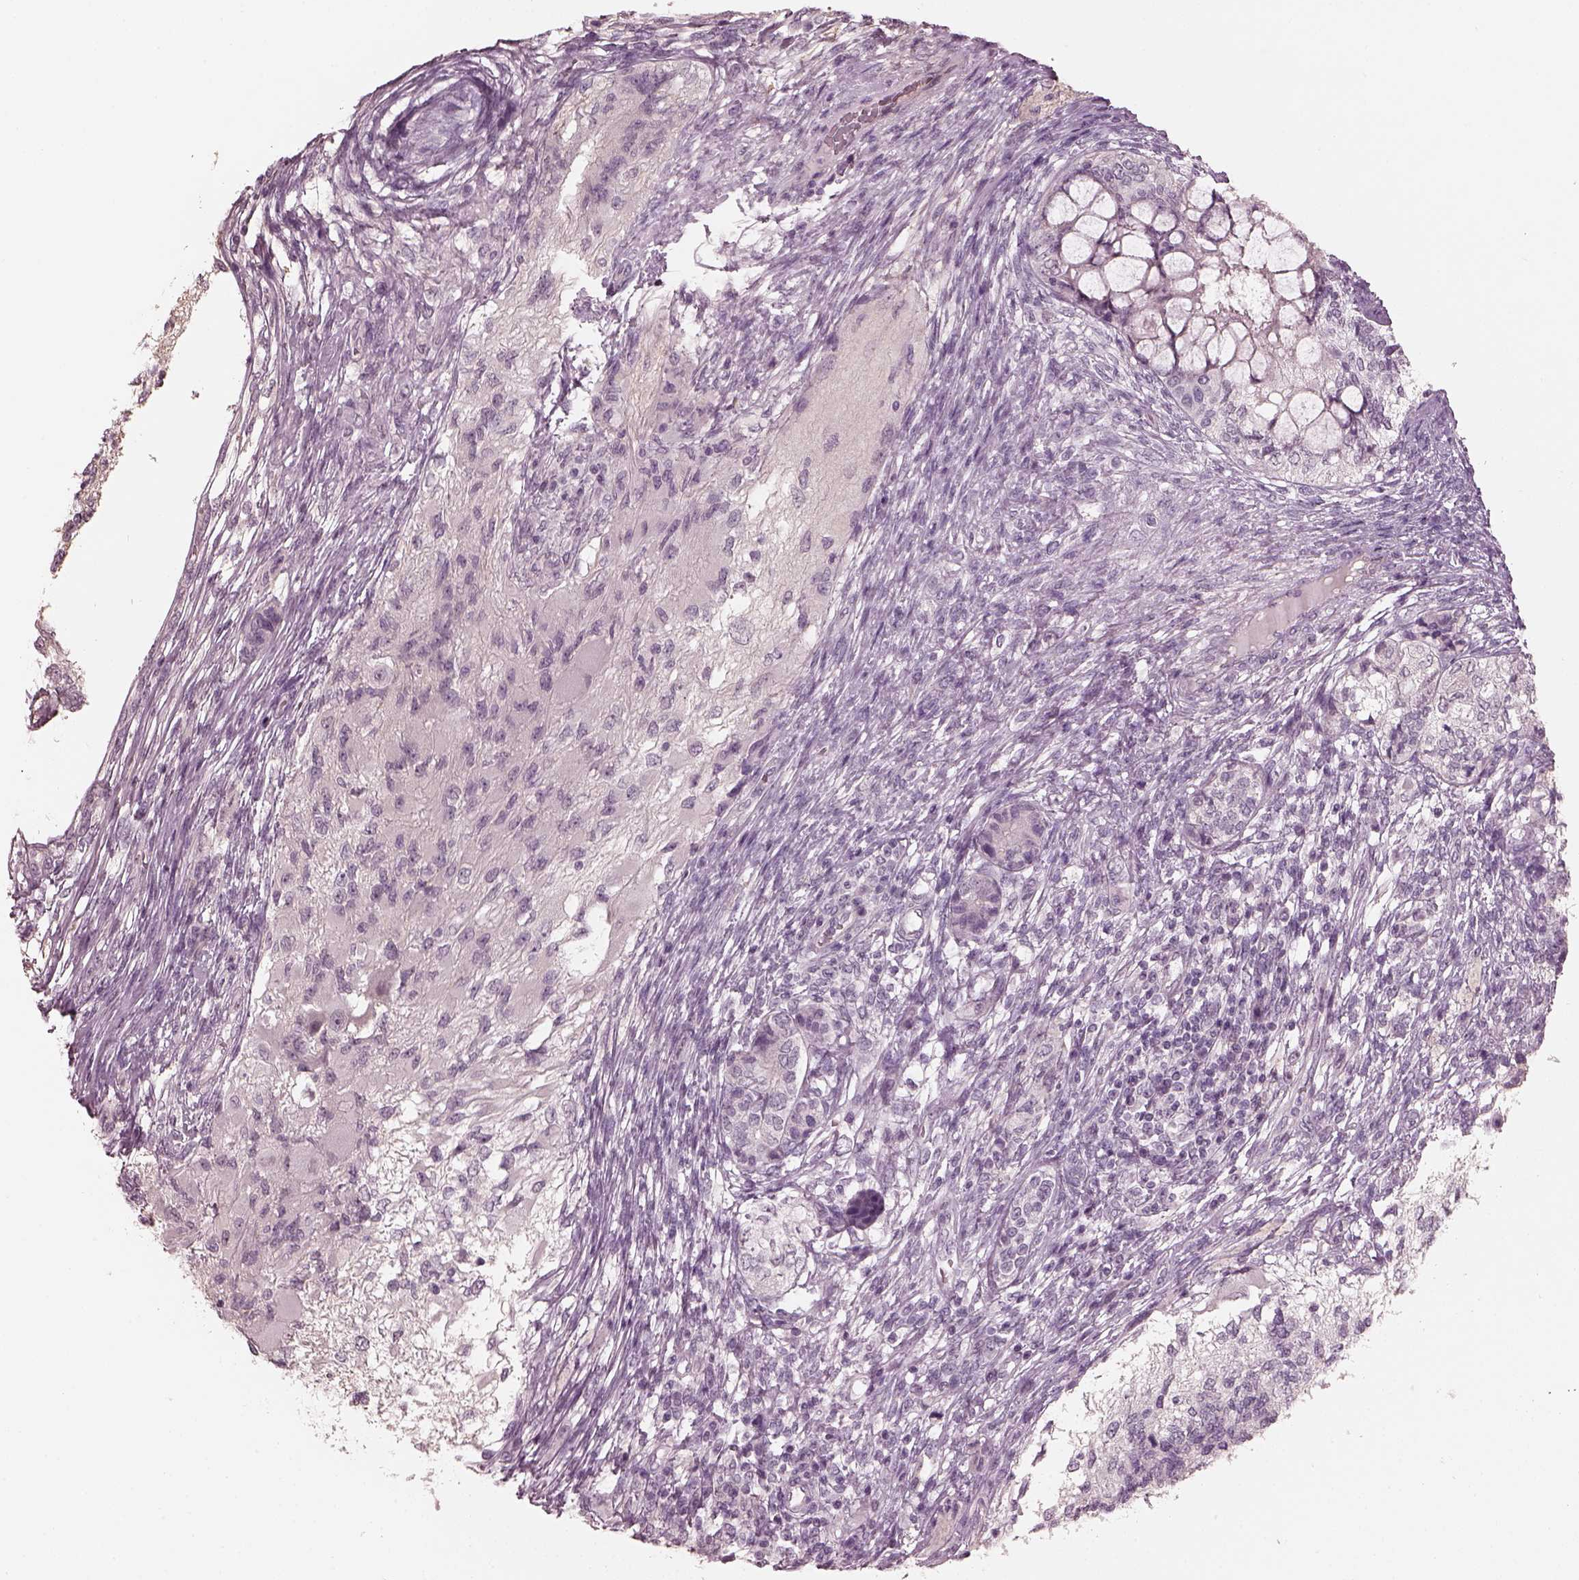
{"staining": {"intensity": "negative", "quantity": "none", "location": "none"}, "tissue": "testis cancer", "cell_type": "Tumor cells", "image_type": "cancer", "snomed": [{"axis": "morphology", "description": "Seminoma, NOS"}, {"axis": "morphology", "description": "Carcinoma, Embryonal, NOS"}, {"axis": "topography", "description": "Testis"}], "caption": "DAB (3,3'-diaminobenzidine) immunohistochemical staining of testis cancer (embryonal carcinoma) displays no significant positivity in tumor cells.", "gene": "OPTC", "patient": {"sex": "male", "age": 41}}